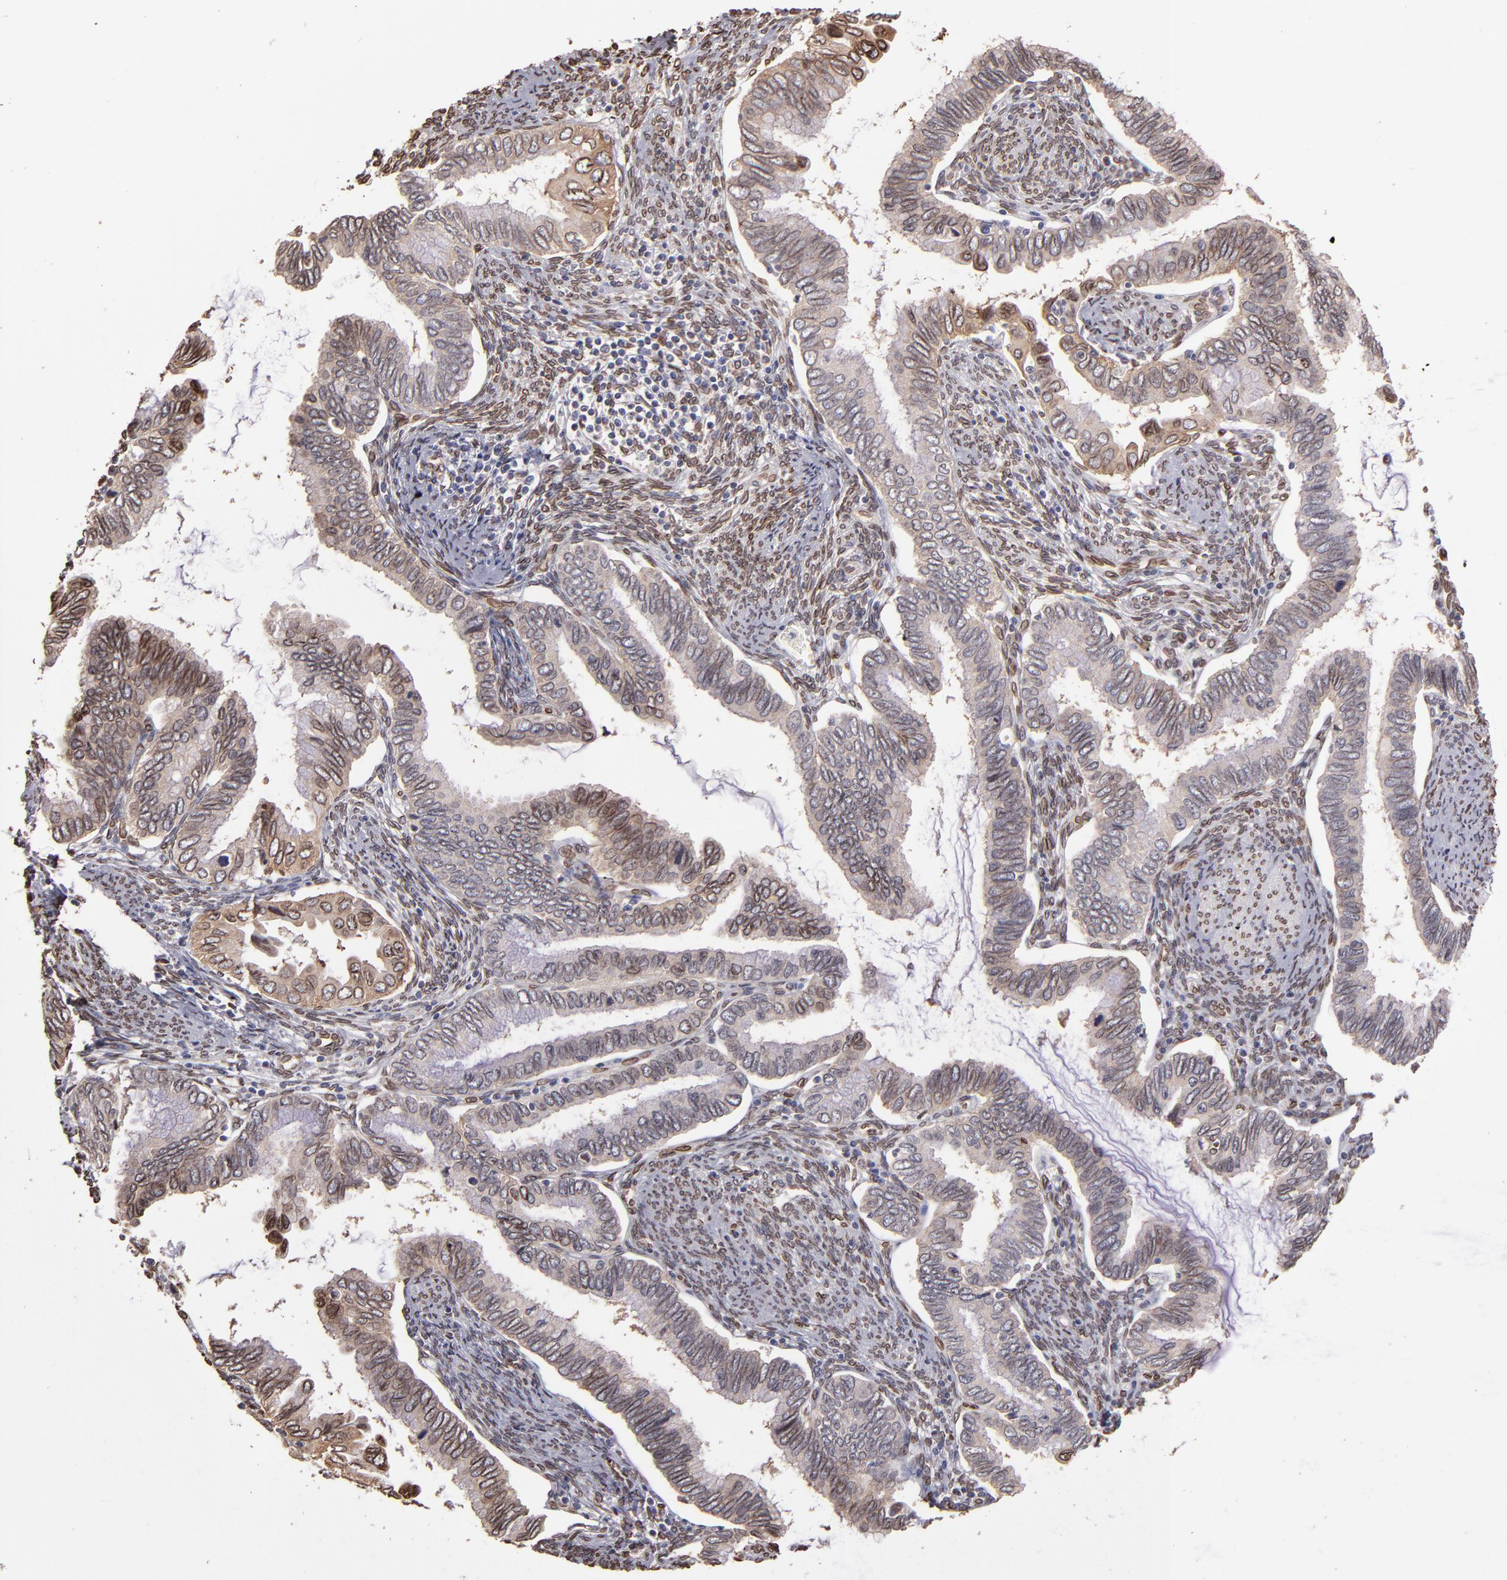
{"staining": {"intensity": "weak", "quantity": ">75%", "location": "cytoplasmic/membranous,nuclear"}, "tissue": "cervical cancer", "cell_type": "Tumor cells", "image_type": "cancer", "snomed": [{"axis": "morphology", "description": "Adenocarcinoma, NOS"}, {"axis": "topography", "description": "Cervix"}], "caption": "Protein staining of cervical cancer (adenocarcinoma) tissue shows weak cytoplasmic/membranous and nuclear staining in about >75% of tumor cells. The staining was performed using DAB to visualize the protein expression in brown, while the nuclei were stained in blue with hematoxylin (Magnification: 20x).", "gene": "PUM3", "patient": {"sex": "female", "age": 49}}